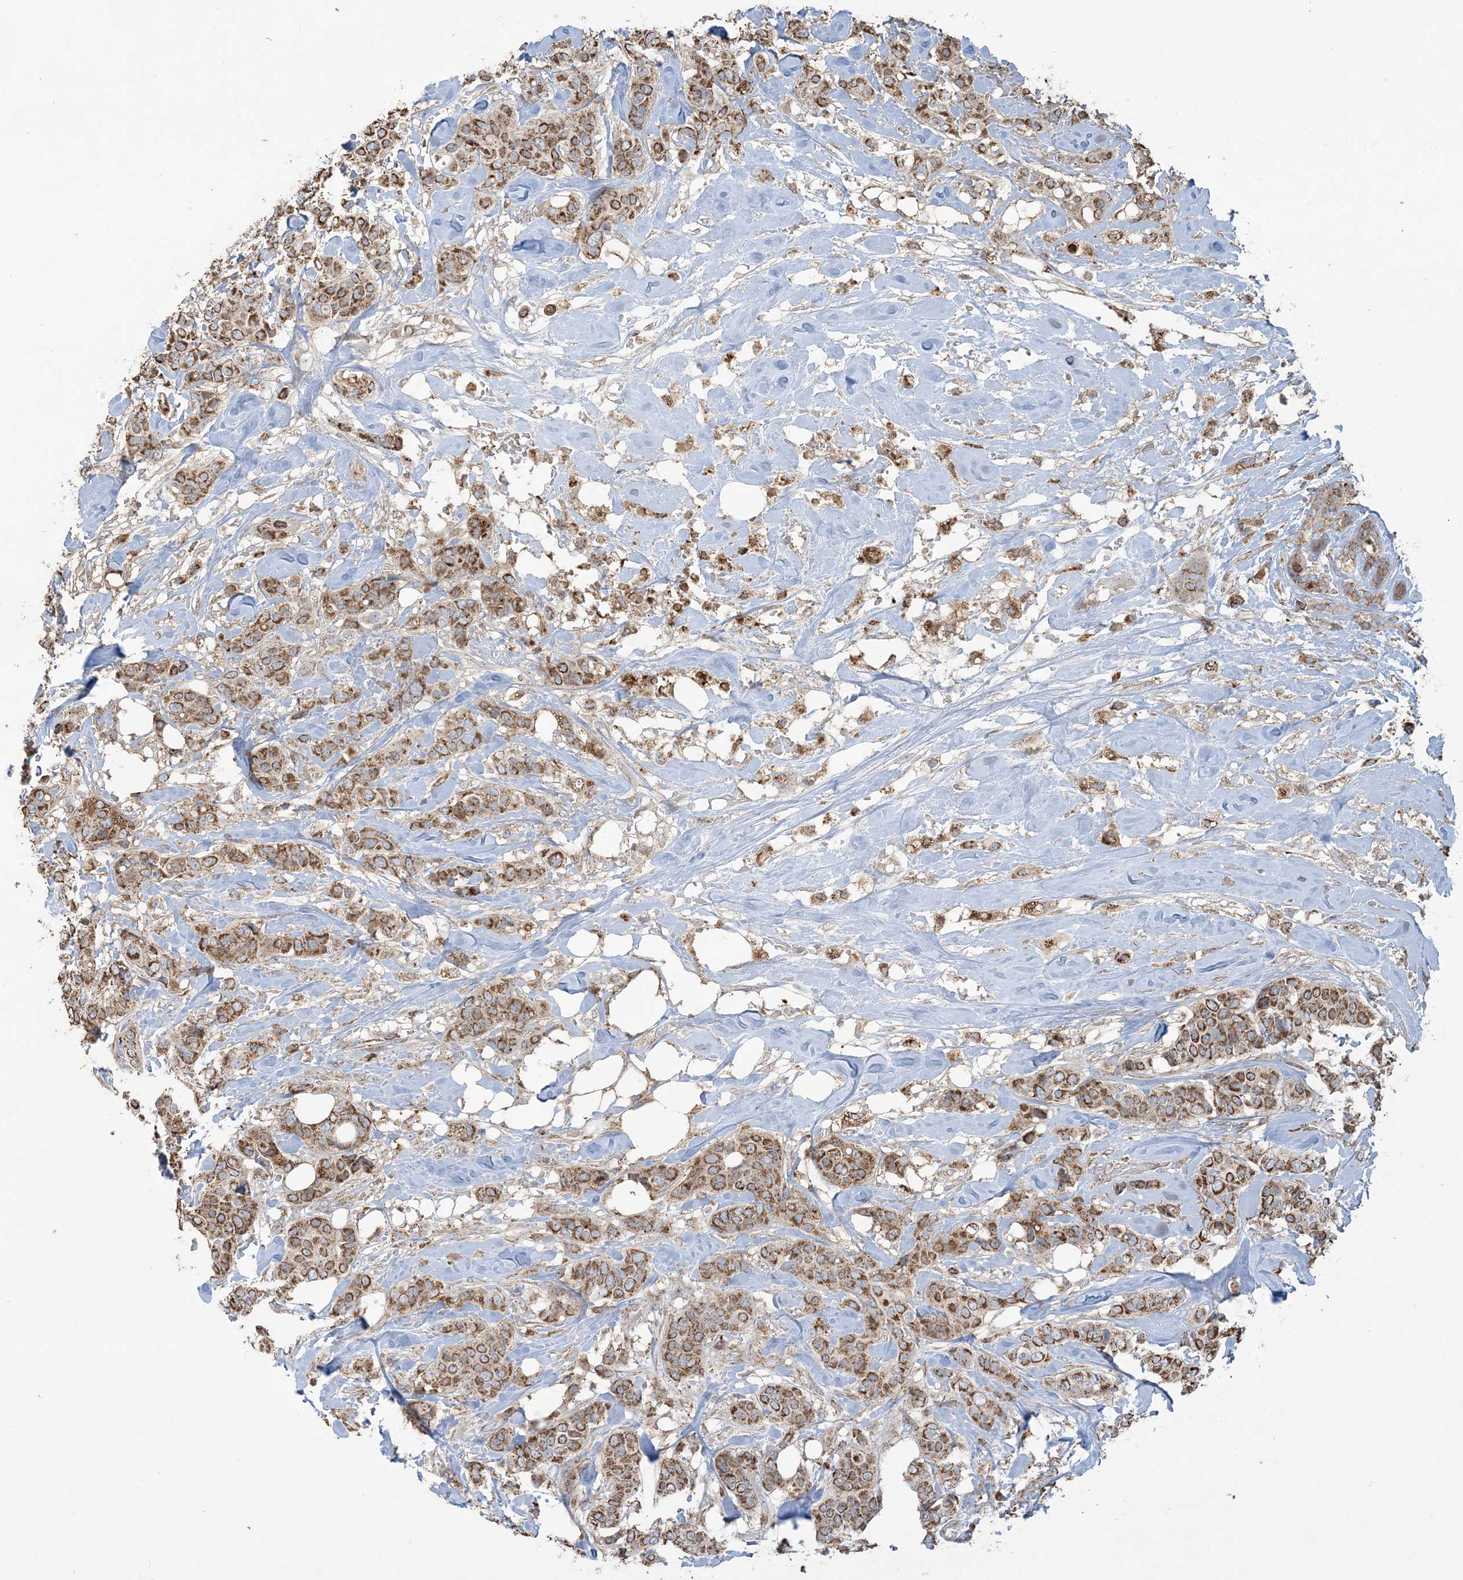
{"staining": {"intensity": "moderate", "quantity": ">75%", "location": "cytoplasmic/membranous"}, "tissue": "breast cancer", "cell_type": "Tumor cells", "image_type": "cancer", "snomed": [{"axis": "morphology", "description": "Lobular carcinoma"}, {"axis": "topography", "description": "Breast"}], "caption": "The image exhibits staining of breast lobular carcinoma, revealing moderate cytoplasmic/membranous protein positivity (brown color) within tumor cells. (DAB (3,3'-diaminobenzidine) IHC, brown staining for protein, blue staining for nuclei).", "gene": "AGA", "patient": {"sex": "female", "age": 51}}